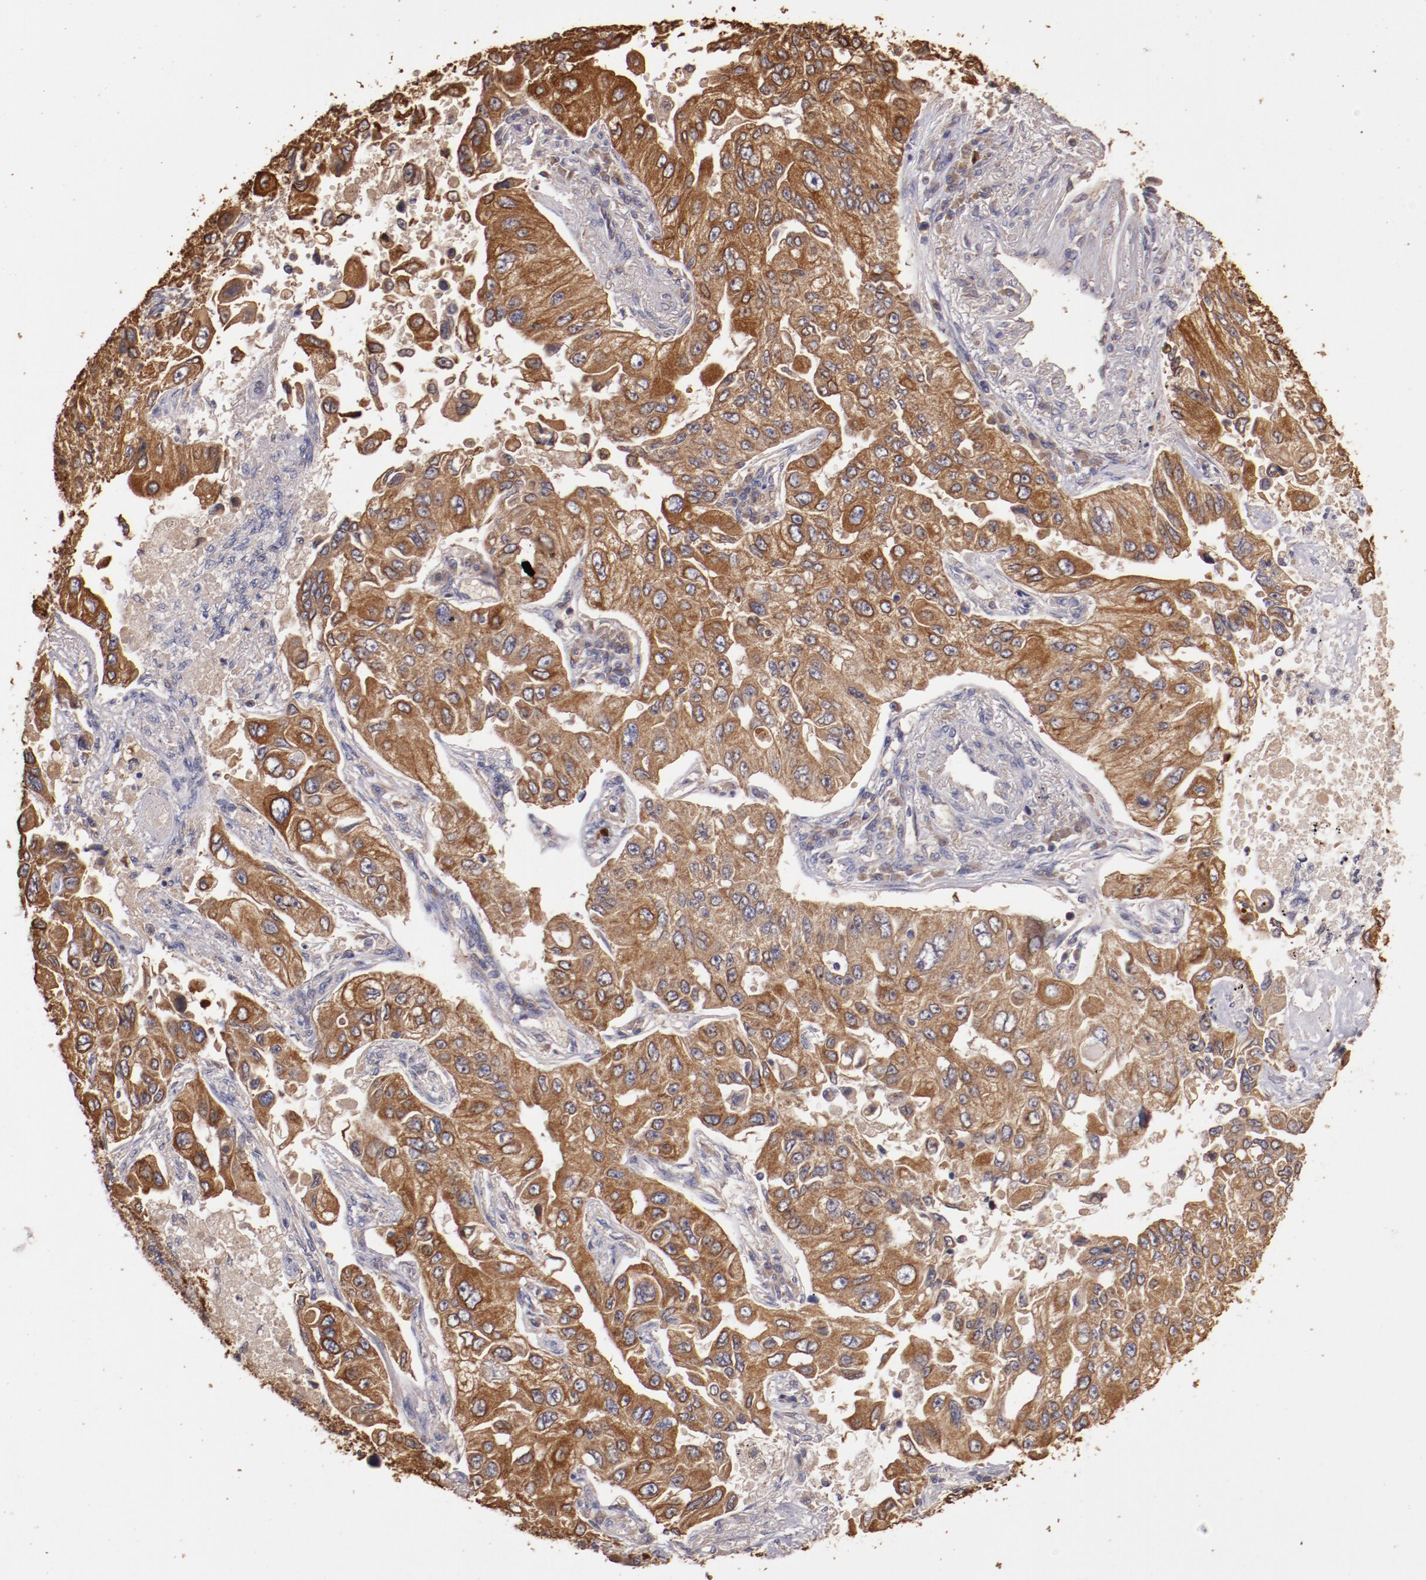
{"staining": {"intensity": "moderate", "quantity": ">75%", "location": "cytoplasmic/membranous"}, "tissue": "lung cancer", "cell_type": "Tumor cells", "image_type": "cancer", "snomed": [{"axis": "morphology", "description": "Adenocarcinoma, NOS"}, {"axis": "topography", "description": "Lung"}], "caption": "Immunohistochemistry image of human lung cancer (adenocarcinoma) stained for a protein (brown), which shows medium levels of moderate cytoplasmic/membranous staining in approximately >75% of tumor cells.", "gene": "SRRD", "patient": {"sex": "male", "age": 84}}